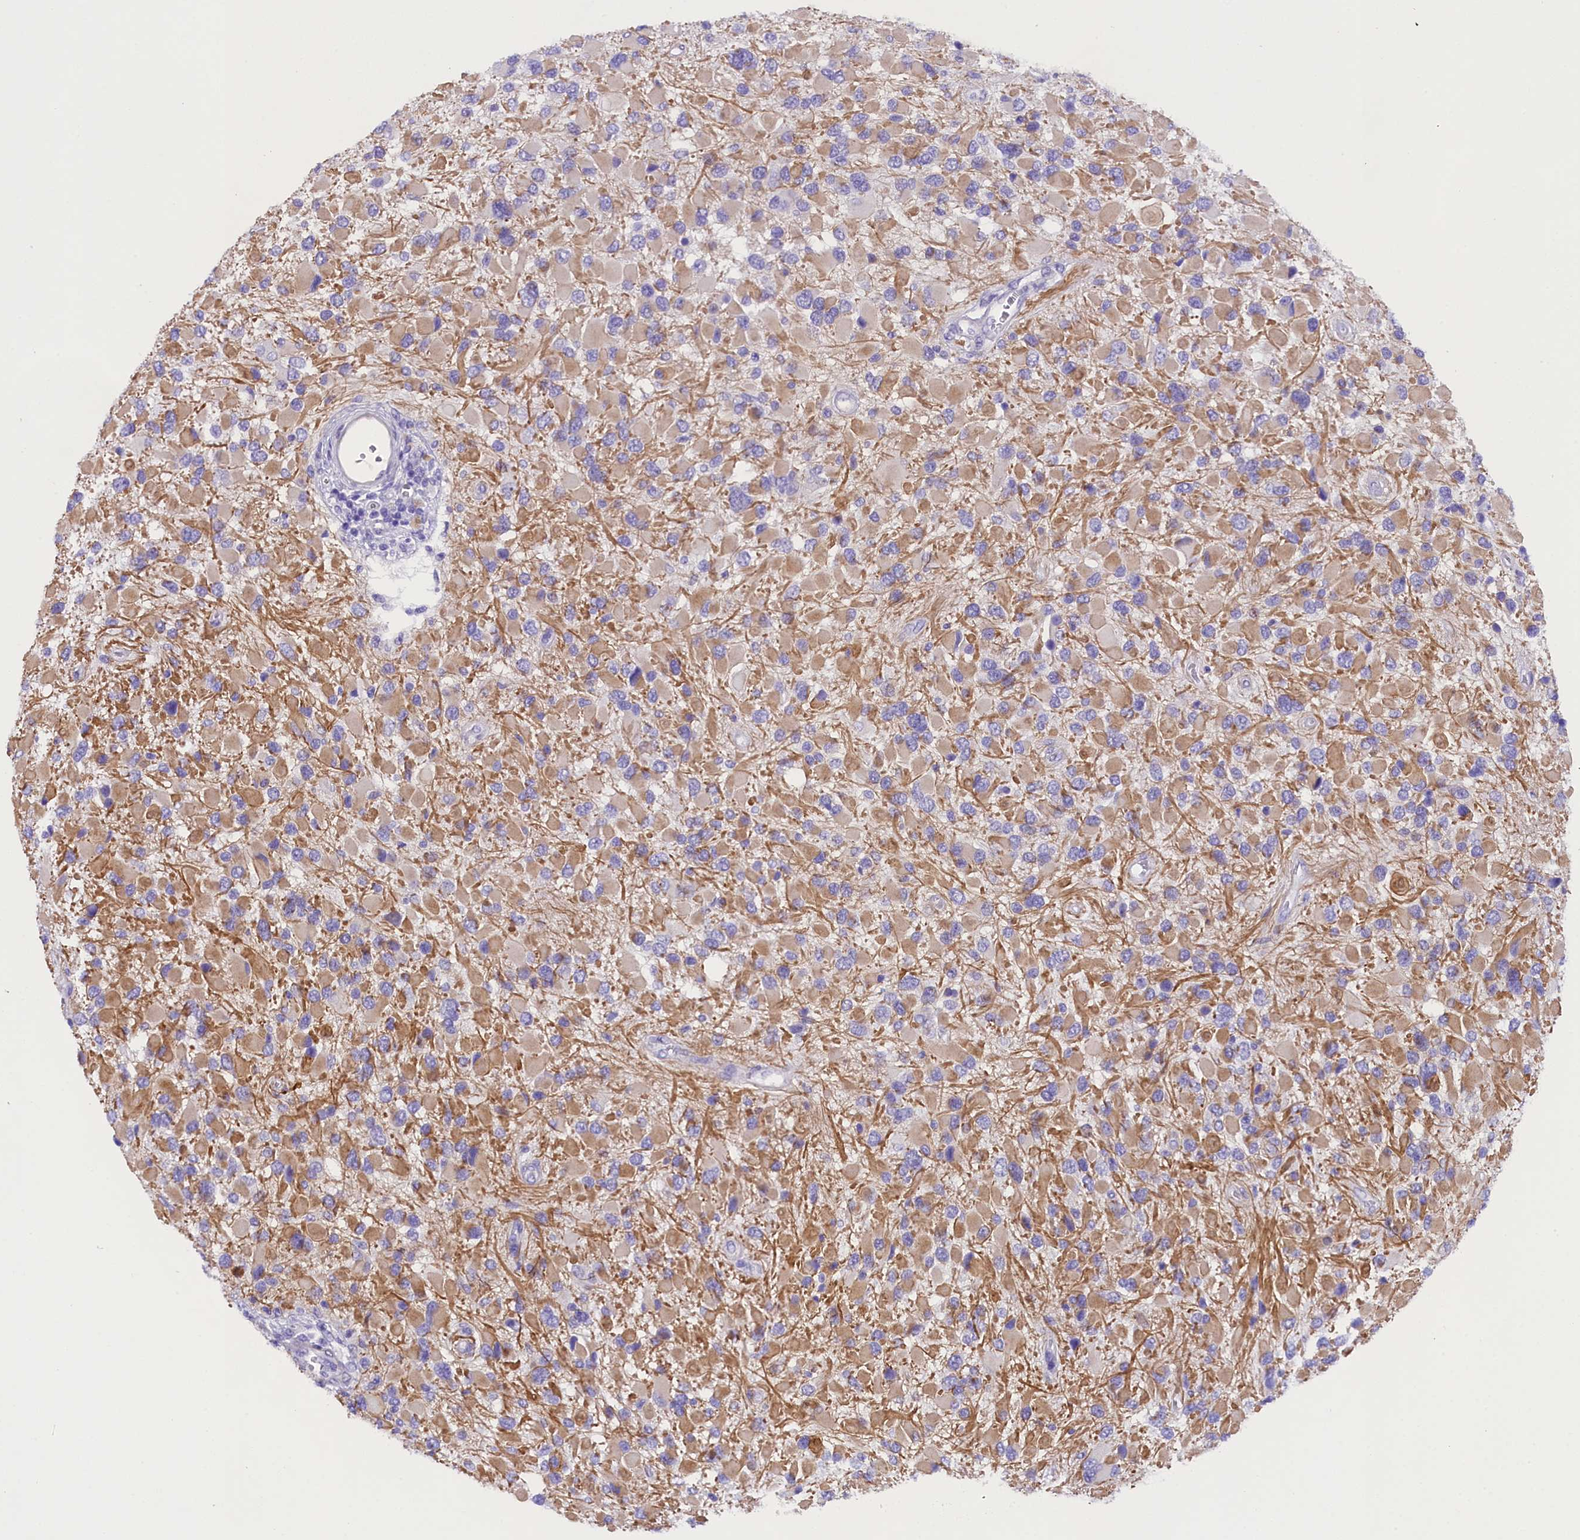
{"staining": {"intensity": "weak", "quantity": "<25%", "location": "cytoplasmic/membranous"}, "tissue": "glioma", "cell_type": "Tumor cells", "image_type": "cancer", "snomed": [{"axis": "morphology", "description": "Glioma, malignant, High grade"}, {"axis": "topography", "description": "Brain"}], "caption": "This micrograph is of malignant glioma (high-grade) stained with immunohistochemistry to label a protein in brown with the nuclei are counter-stained blue. There is no staining in tumor cells.", "gene": "SOD3", "patient": {"sex": "male", "age": 53}}